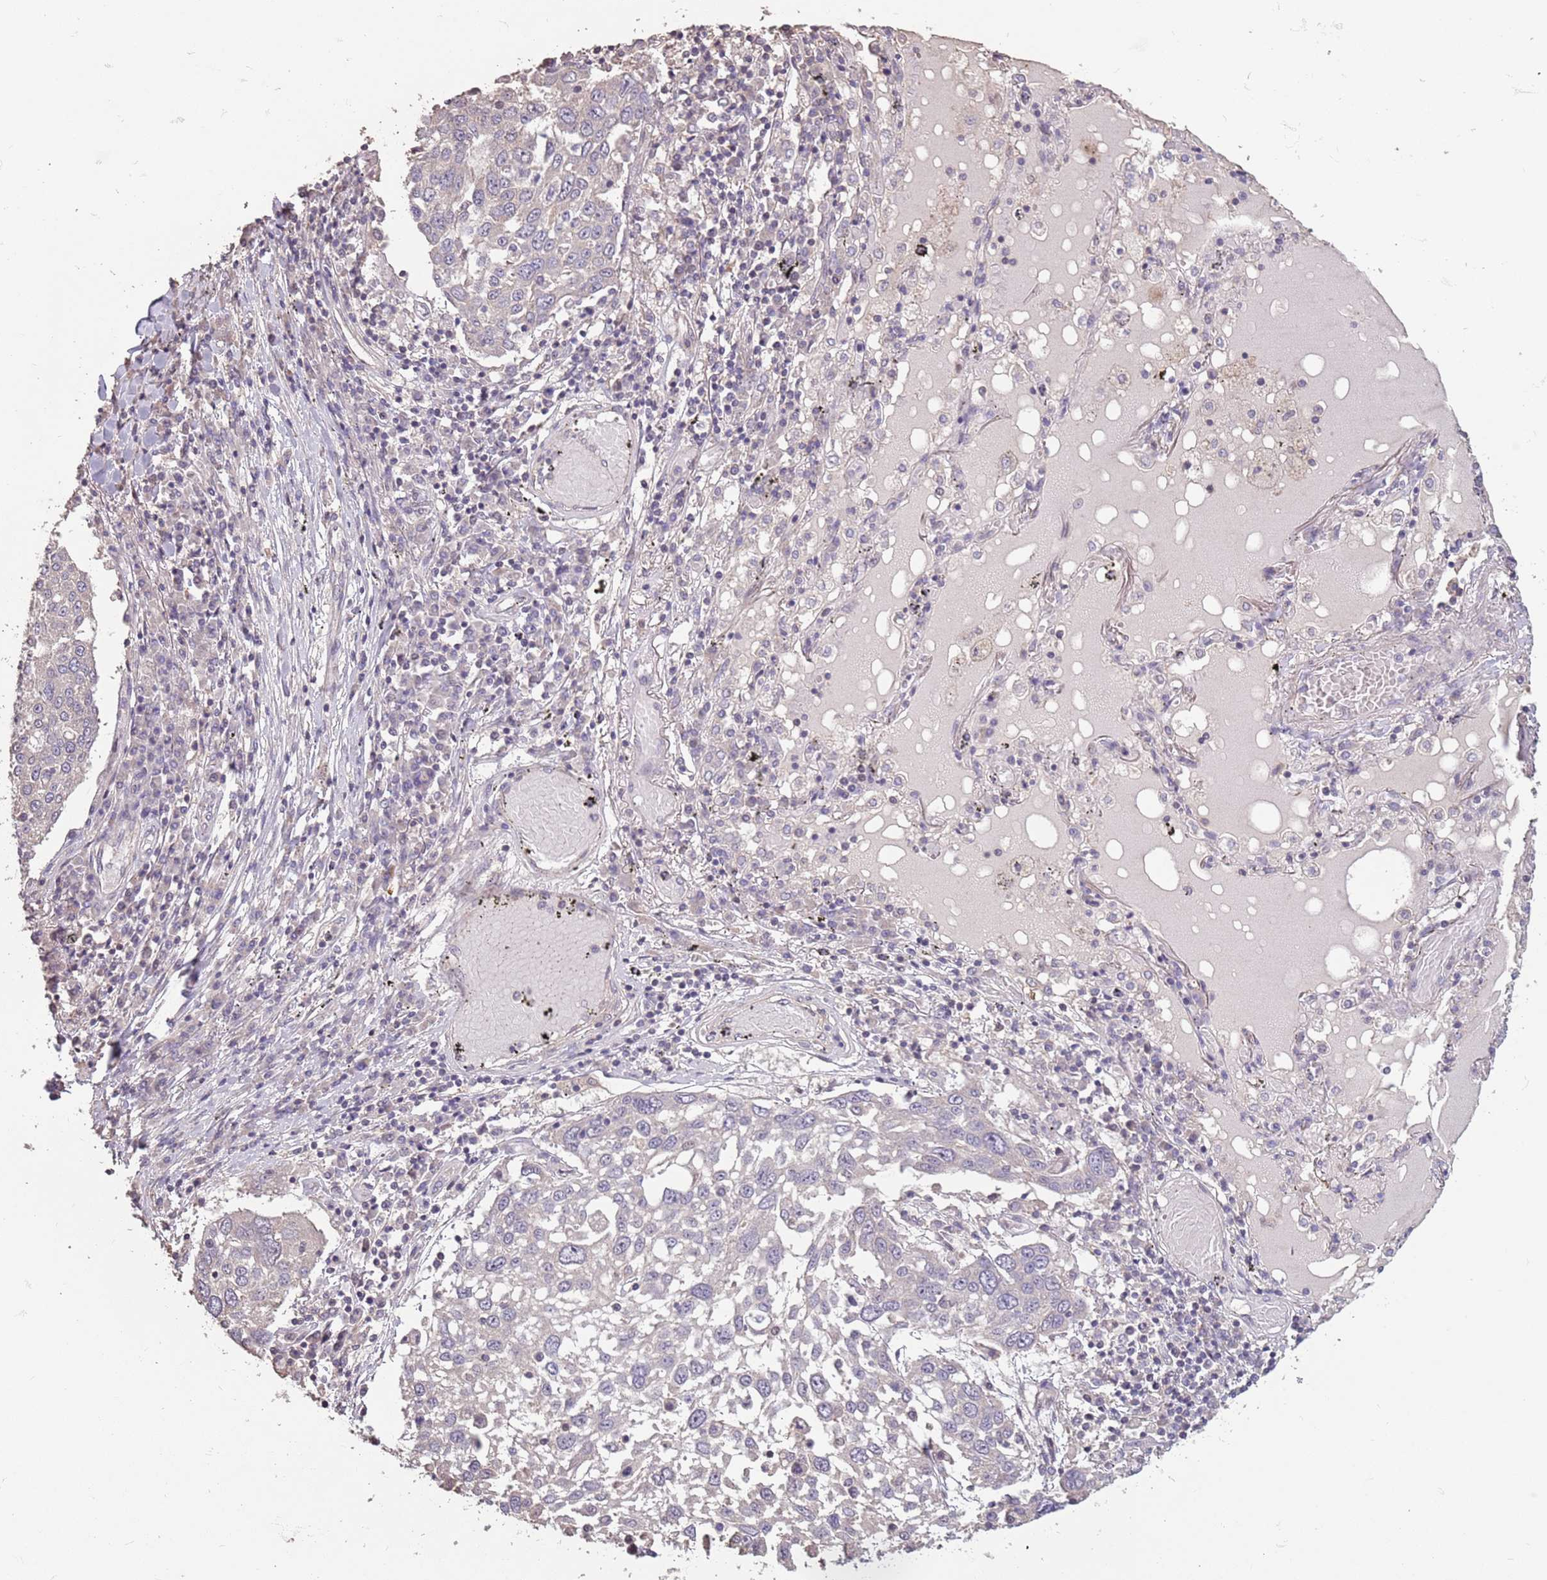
{"staining": {"intensity": "negative", "quantity": "none", "location": "none"}, "tissue": "lung cancer", "cell_type": "Tumor cells", "image_type": "cancer", "snomed": [{"axis": "morphology", "description": "Squamous cell carcinoma, NOS"}, {"axis": "topography", "description": "Lung"}], "caption": "High magnification brightfield microscopy of lung cancer (squamous cell carcinoma) stained with DAB (brown) and counterstained with hematoxylin (blue): tumor cells show no significant positivity.", "gene": "MBD3L1", "patient": {"sex": "male", "age": 65}}